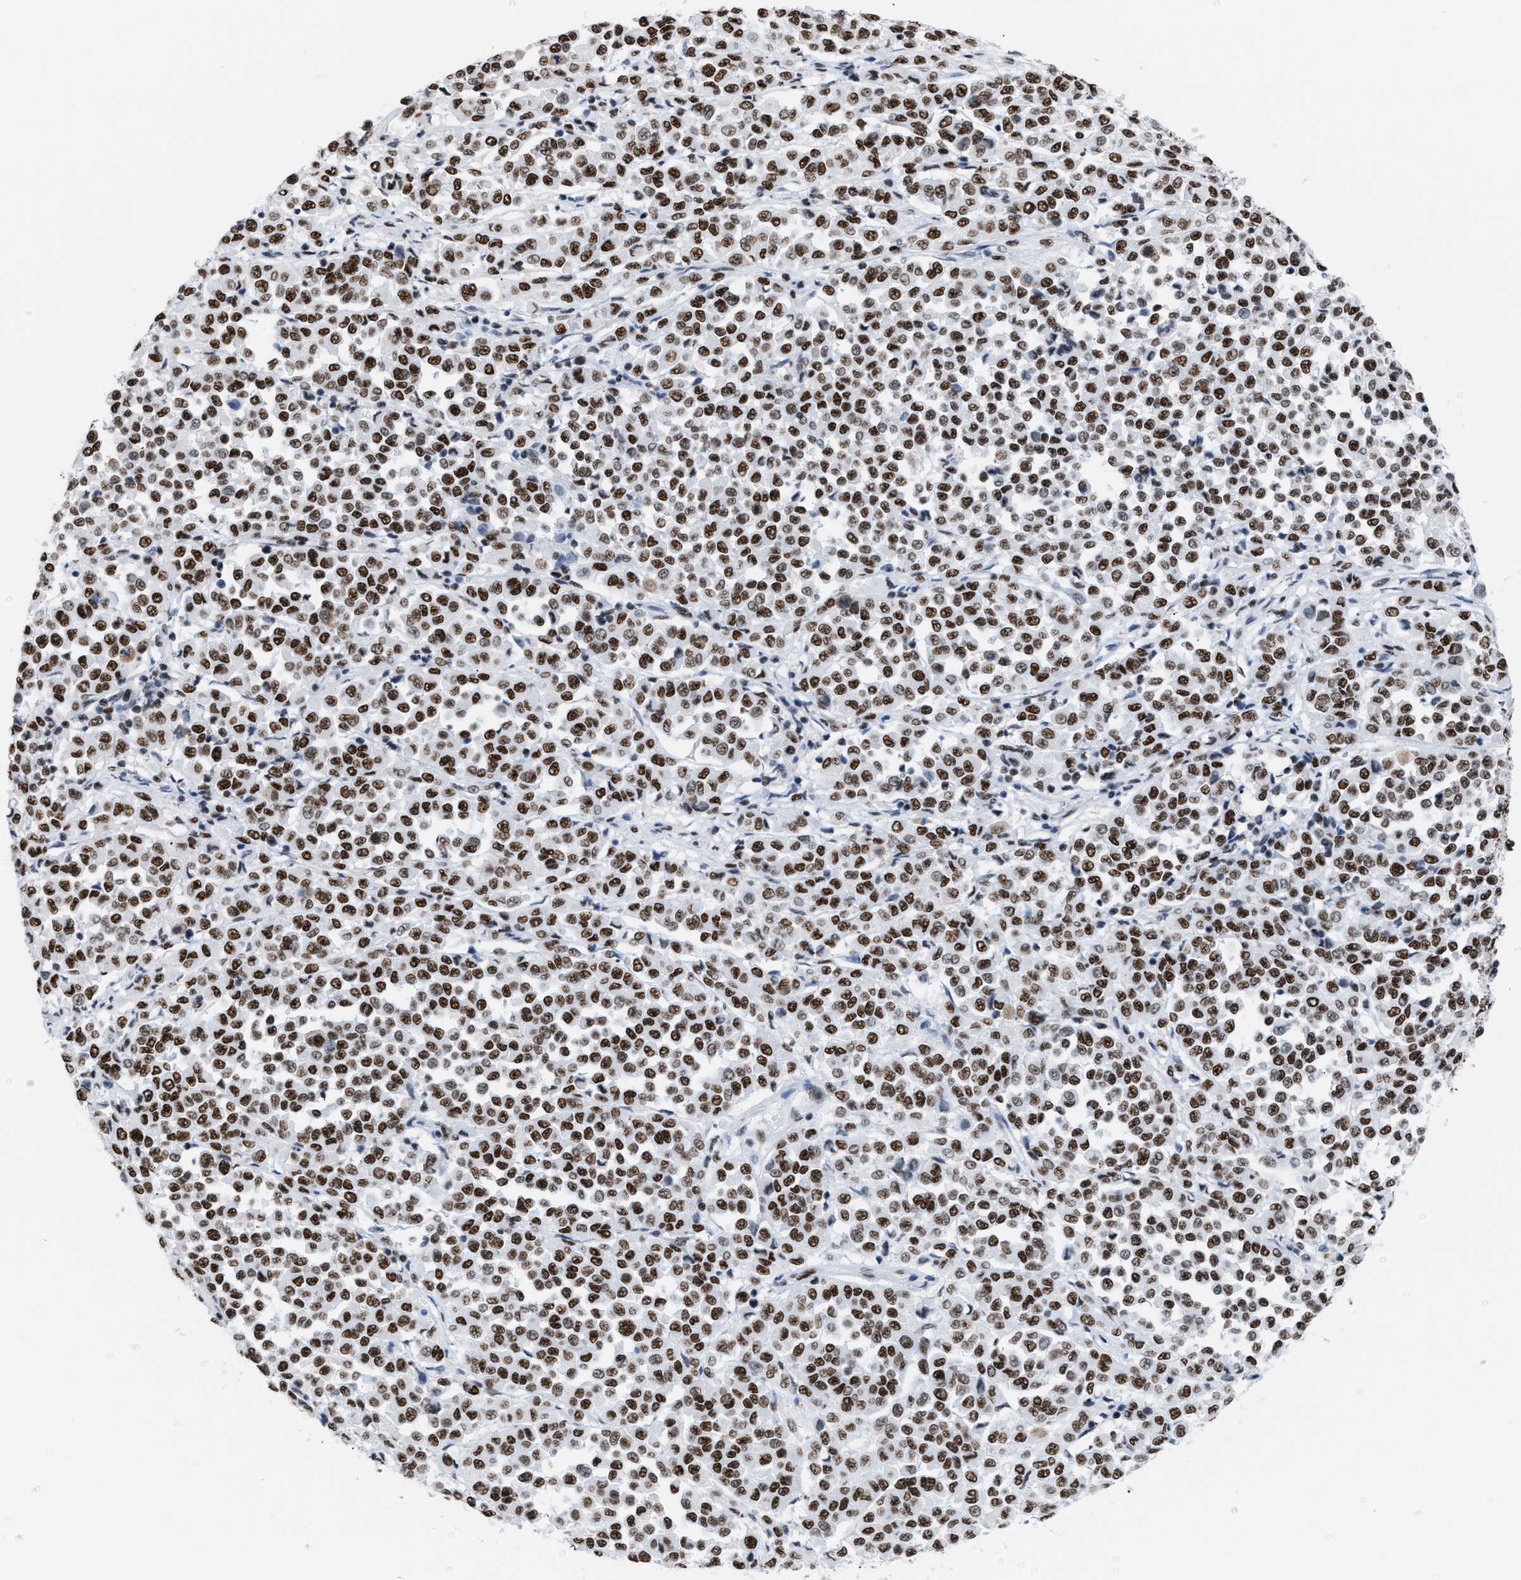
{"staining": {"intensity": "strong", "quantity": ">75%", "location": "nuclear"}, "tissue": "melanoma", "cell_type": "Tumor cells", "image_type": "cancer", "snomed": [{"axis": "morphology", "description": "Malignant melanoma, Metastatic site"}, {"axis": "topography", "description": "Pancreas"}], "caption": "DAB (3,3'-diaminobenzidine) immunohistochemical staining of melanoma demonstrates strong nuclear protein positivity in approximately >75% of tumor cells.", "gene": "CCAR2", "patient": {"sex": "female", "age": 30}}